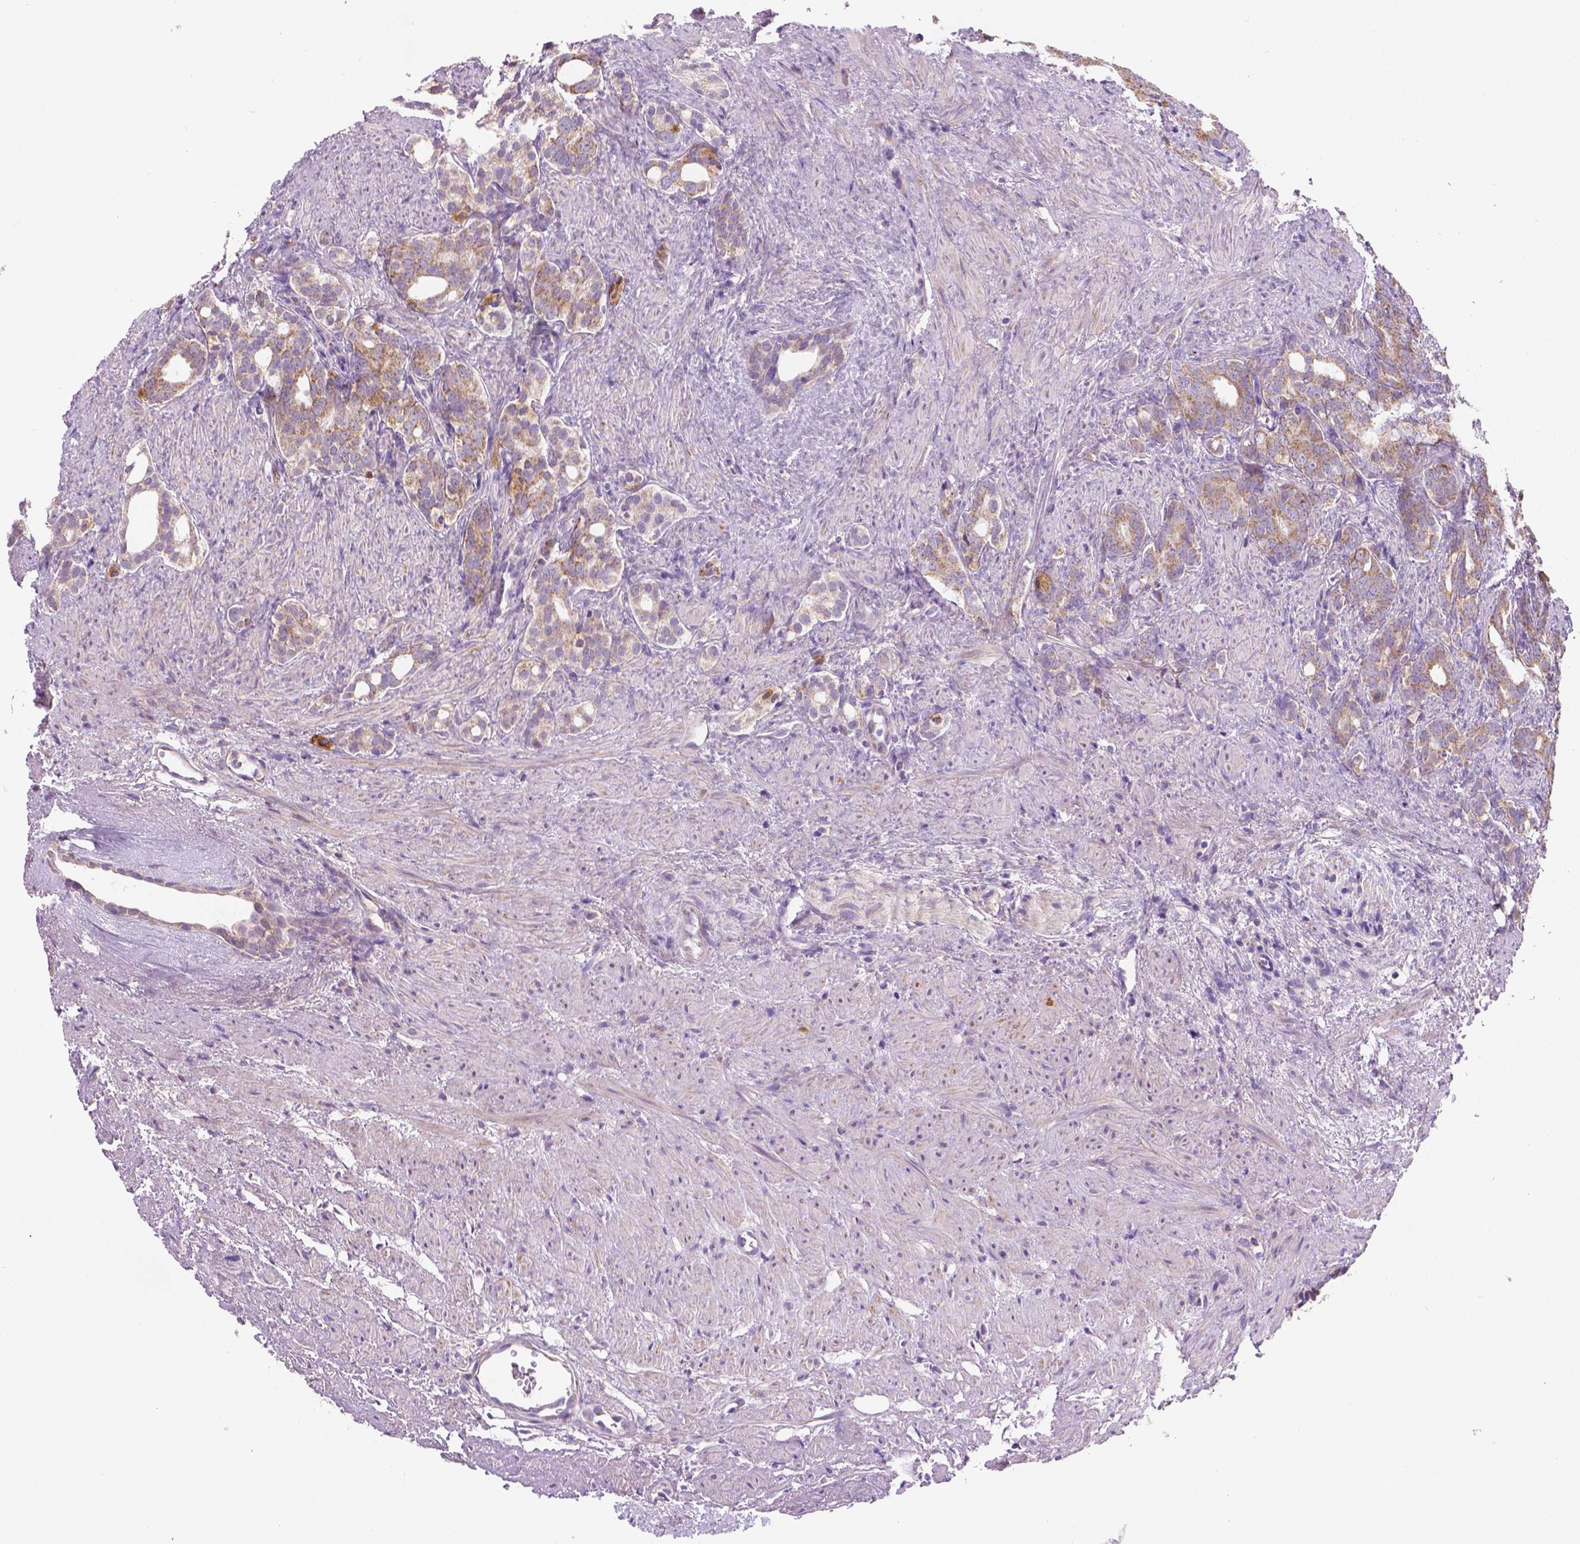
{"staining": {"intensity": "moderate", "quantity": "25%-75%", "location": "cytoplasmic/membranous"}, "tissue": "prostate cancer", "cell_type": "Tumor cells", "image_type": "cancer", "snomed": [{"axis": "morphology", "description": "Adenocarcinoma, High grade"}, {"axis": "topography", "description": "Prostate"}], "caption": "Approximately 25%-75% of tumor cells in human prostate adenocarcinoma (high-grade) exhibit moderate cytoplasmic/membranous protein expression as visualized by brown immunohistochemical staining.", "gene": "CSPG5", "patient": {"sex": "male", "age": 84}}